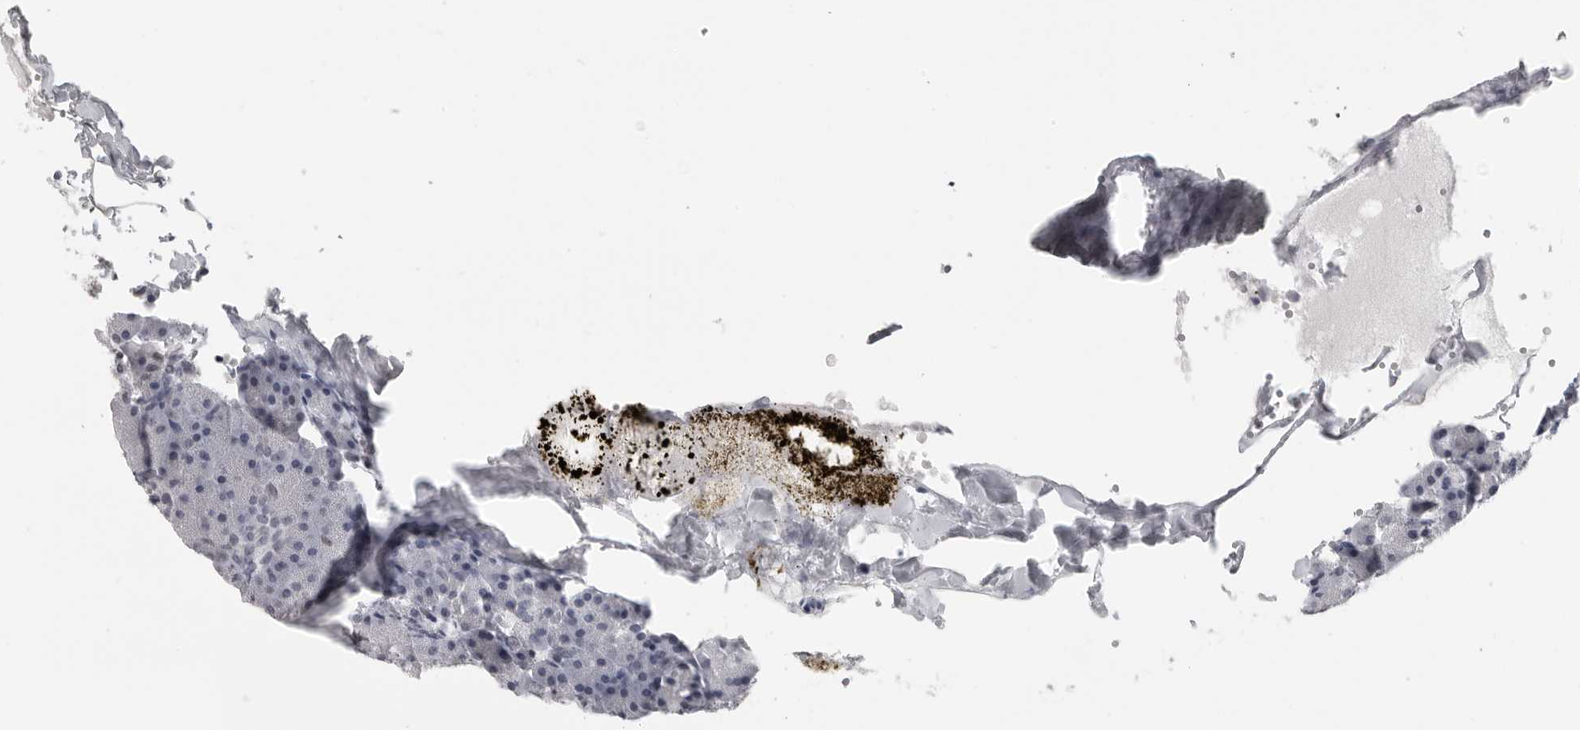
{"staining": {"intensity": "negative", "quantity": "none", "location": "none"}, "tissue": "pancreas", "cell_type": "Exocrine glandular cells", "image_type": "normal", "snomed": [{"axis": "morphology", "description": "Normal tissue, NOS"}, {"axis": "morphology", "description": "Carcinoid, malignant, NOS"}, {"axis": "topography", "description": "Pancreas"}], "caption": "Histopathology image shows no significant protein positivity in exocrine glandular cells of benign pancreas.", "gene": "SATB2", "patient": {"sex": "female", "age": 35}}